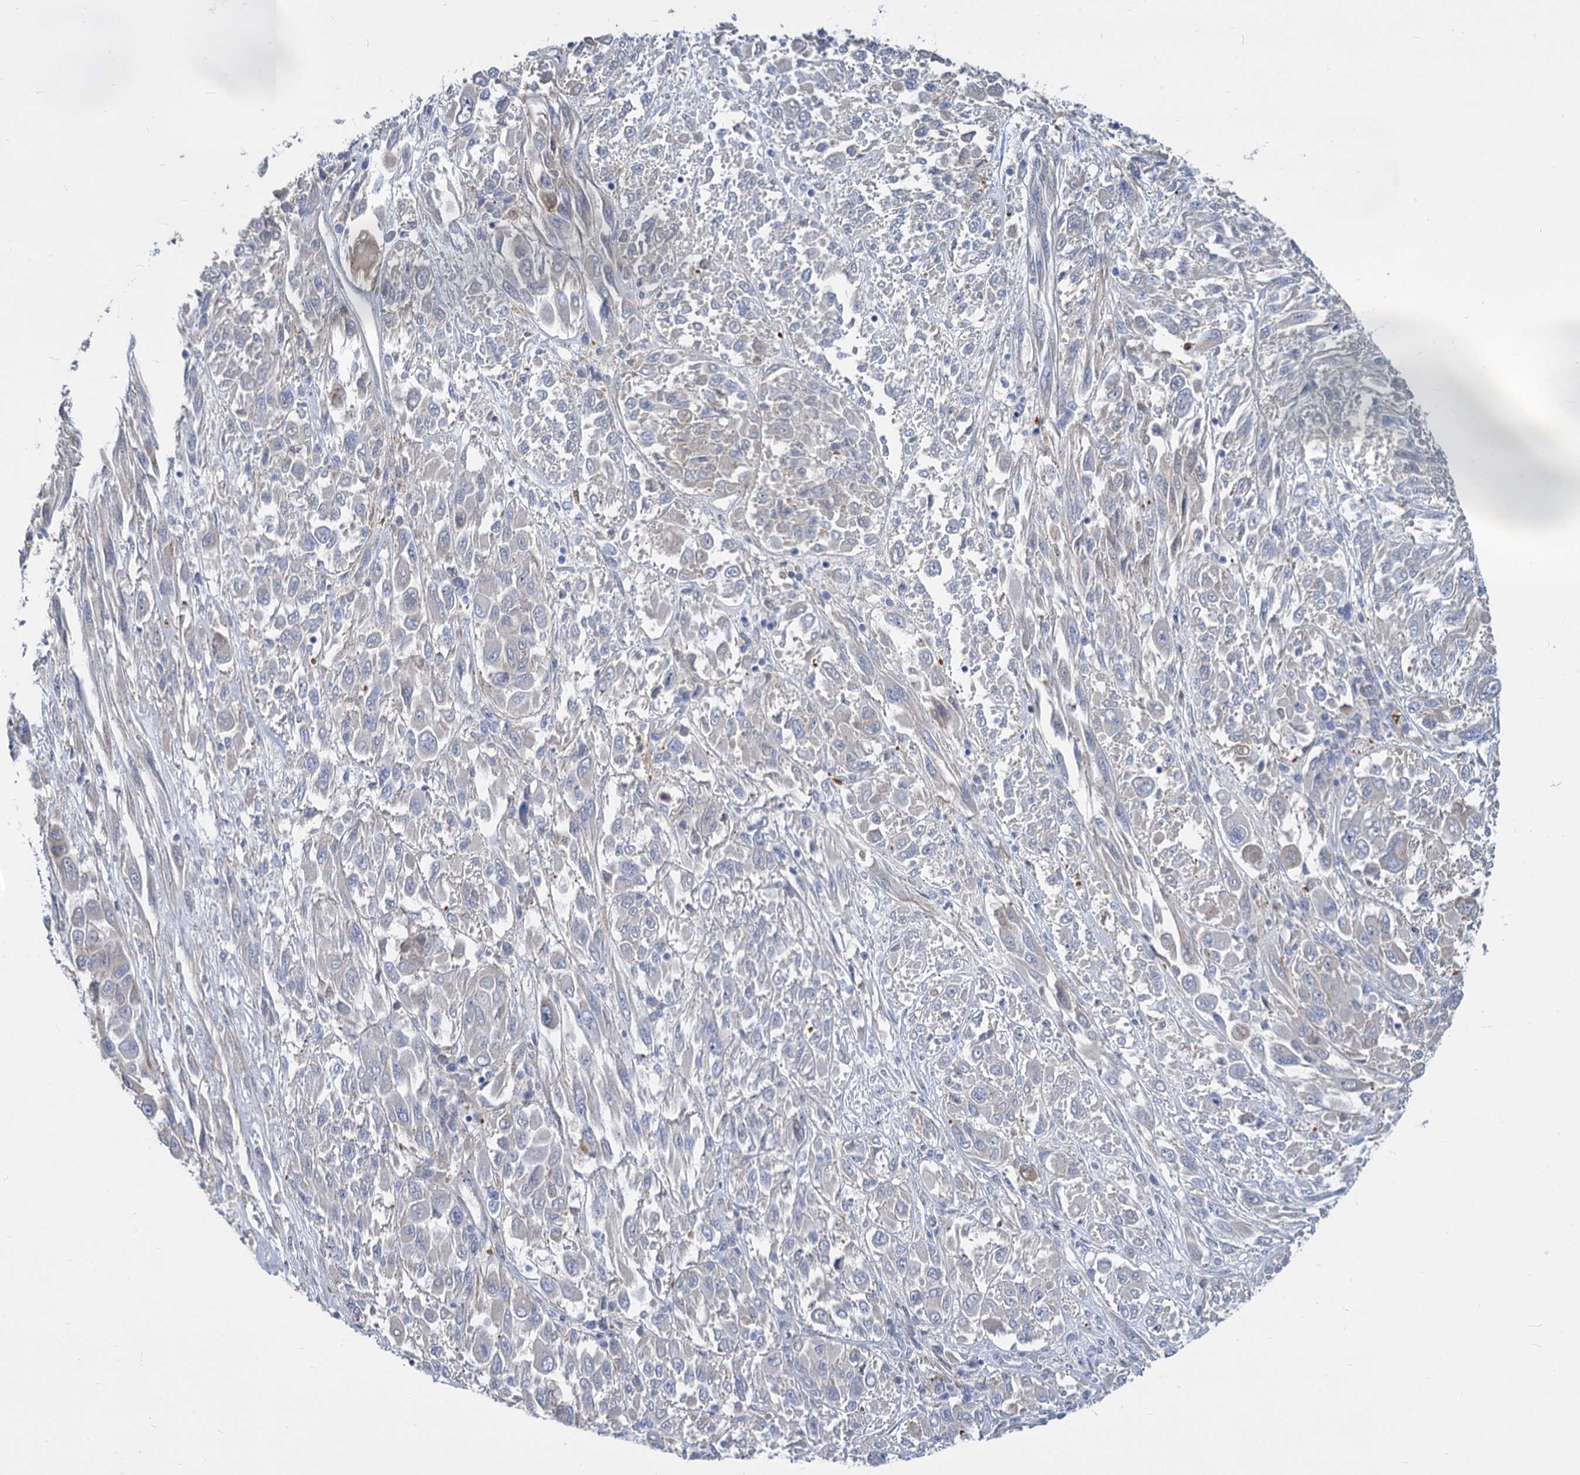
{"staining": {"intensity": "negative", "quantity": "none", "location": "none"}, "tissue": "melanoma", "cell_type": "Tumor cells", "image_type": "cancer", "snomed": [{"axis": "morphology", "description": "Malignant melanoma, NOS"}, {"axis": "topography", "description": "Skin"}], "caption": "Immunohistochemistry (IHC) micrograph of human malignant melanoma stained for a protein (brown), which reveals no staining in tumor cells.", "gene": "TRIM77", "patient": {"sex": "female", "age": 91}}